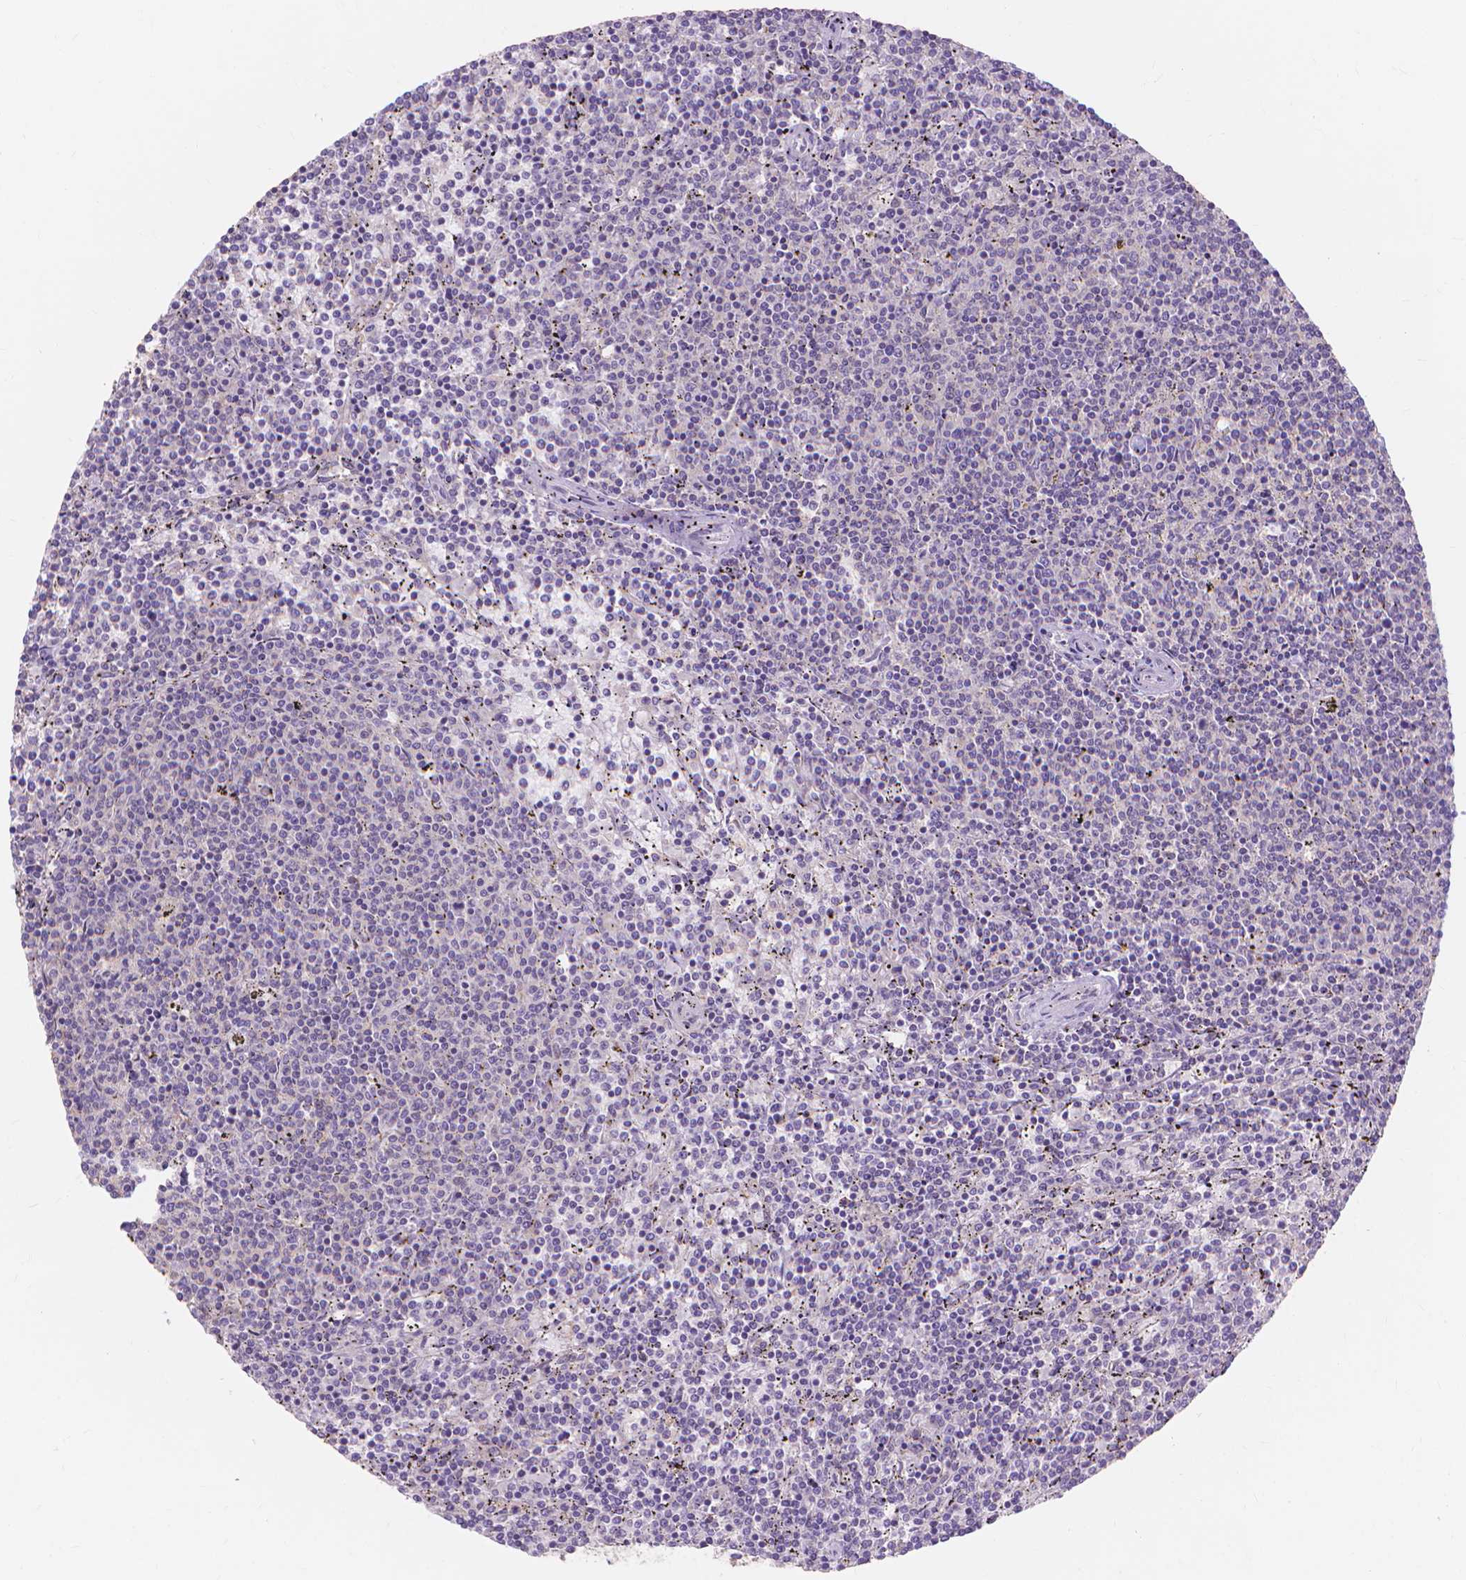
{"staining": {"intensity": "negative", "quantity": "none", "location": "none"}, "tissue": "lymphoma", "cell_type": "Tumor cells", "image_type": "cancer", "snomed": [{"axis": "morphology", "description": "Malignant lymphoma, non-Hodgkin's type, Low grade"}, {"axis": "topography", "description": "Spleen"}], "caption": "Tumor cells show no significant staining in lymphoma.", "gene": "PRDM13", "patient": {"sex": "female", "age": 50}}